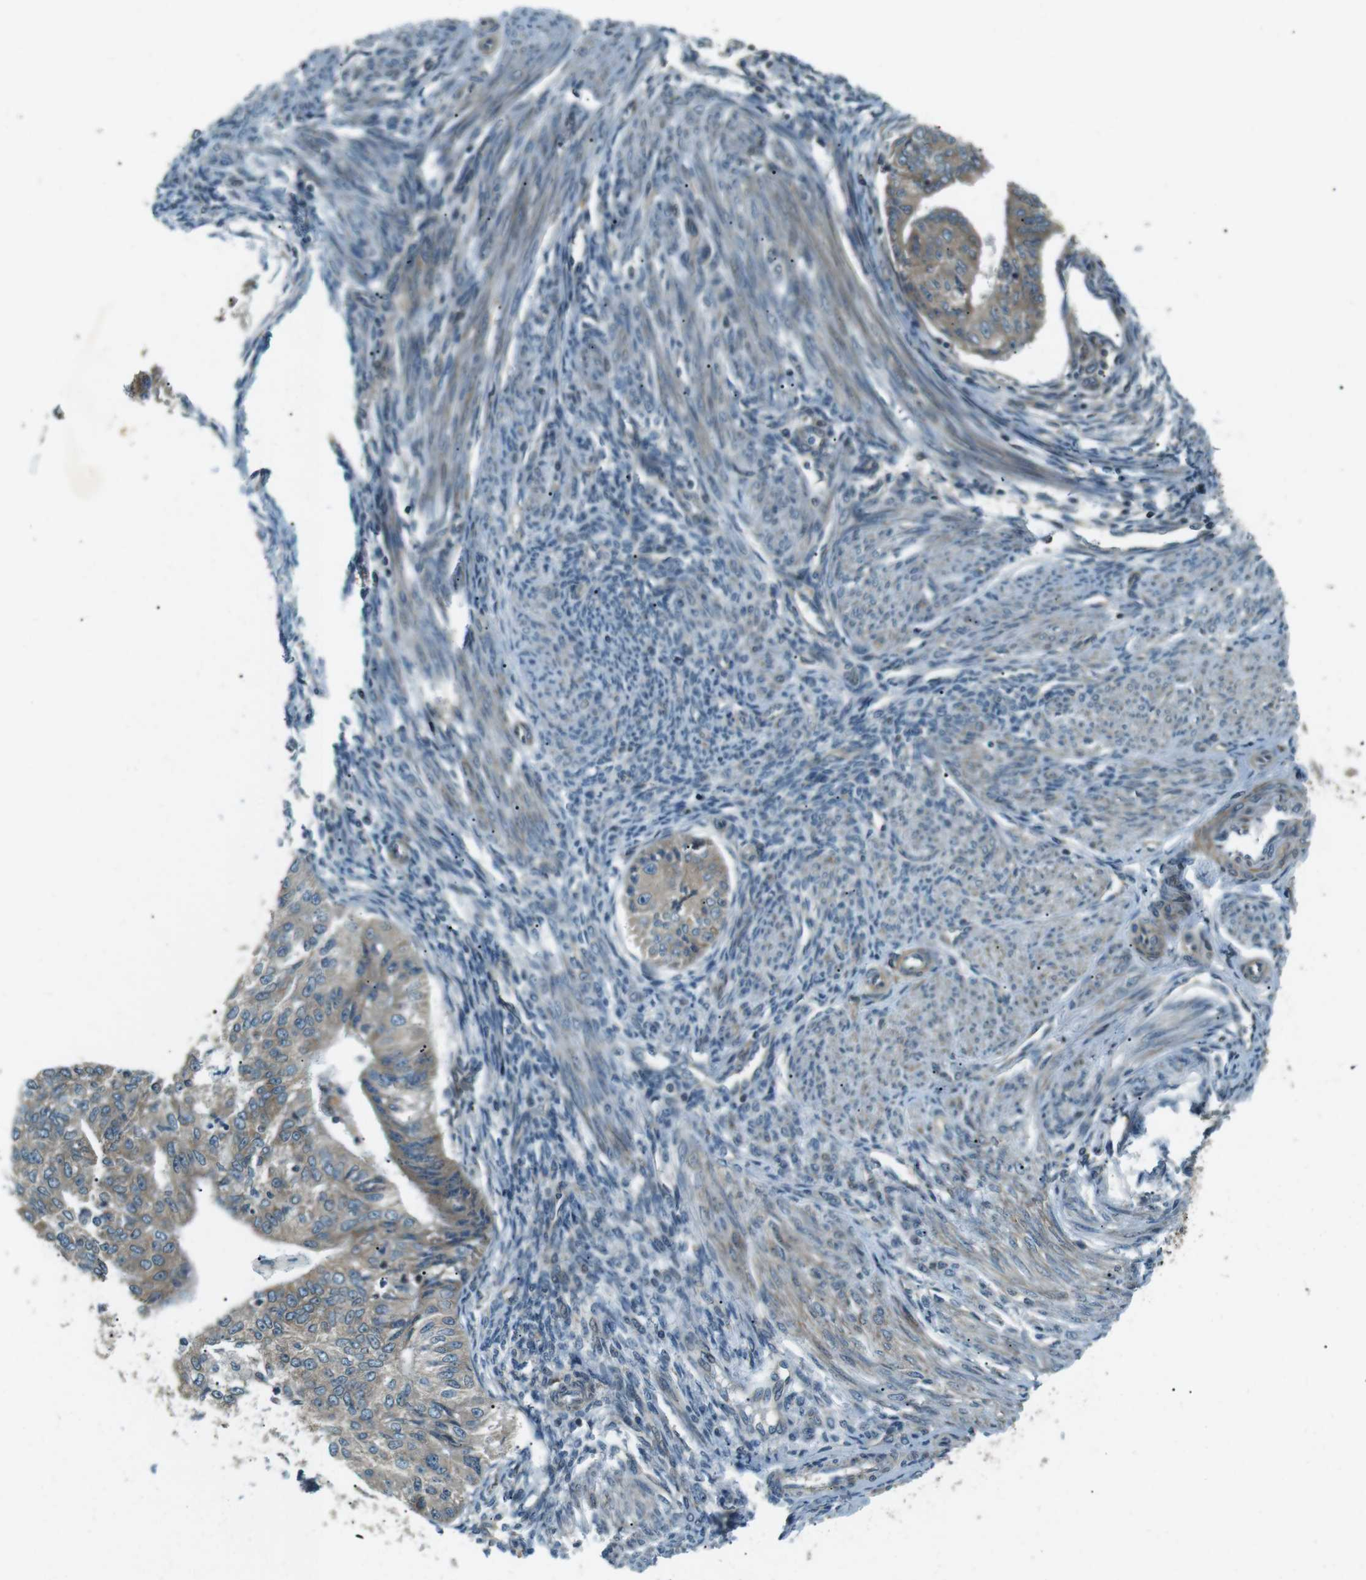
{"staining": {"intensity": "moderate", "quantity": "25%-75%", "location": "cytoplasmic/membranous"}, "tissue": "endometrial cancer", "cell_type": "Tumor cells", "image_type": "cancer", "snomed": [{"axis": "morphology", "description": "Adenocarcinoma, NOS"}, {"axis": "topography", "description": "Endometrium"}], "caption": "Immunohistochemical staining of endometrial cancer (adenocarcinoma) shows medium levels of moderate cytoplasmic/membranous positivity in approximately 25%-75% of tumor cells.", "gene": "TMEM74", "patient": {"sex": "female", "age": 32}}